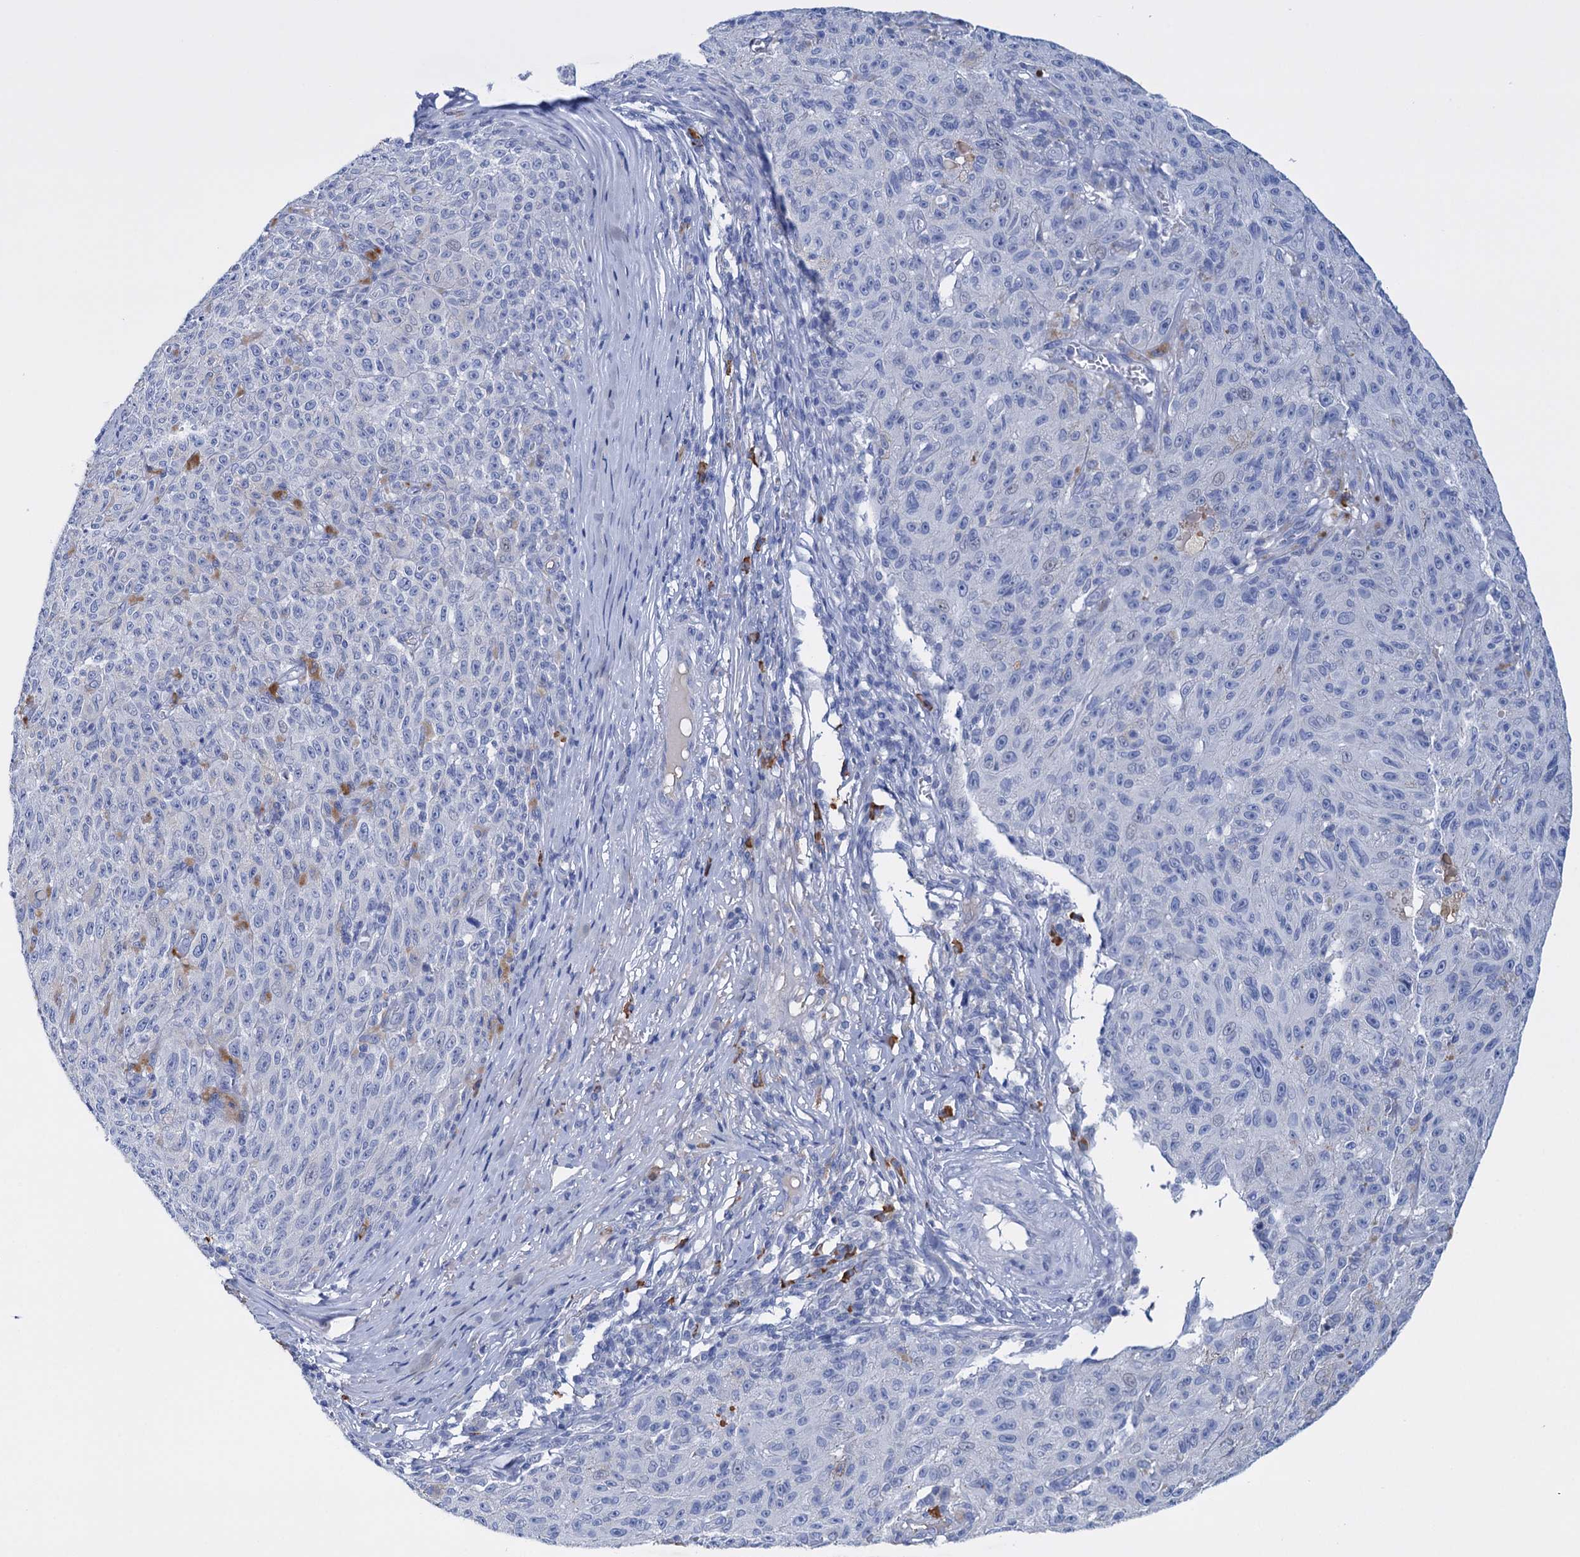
{"staining": {"intensity": "negative", "quantity": "none", "location": "none"}, "tissue": "melanoma", "cell_type": "Tumor cells", "image_type": "cancer", "snomed": [{"axis": "morphology", "description": "Malignant melanoma, NOS"}, {"axis": "topography", "description": "Skin"}], "caption": "Immunohistochemistry (IHC) photomicrograph of neoplastic tissue: melanoma stained with DAB (3,3'-diaminobenzidine) exhibits no significant protein positivity in tumor cells.", "gene": "FBXW12", "patient": {"sex": "female", "age": 82}}